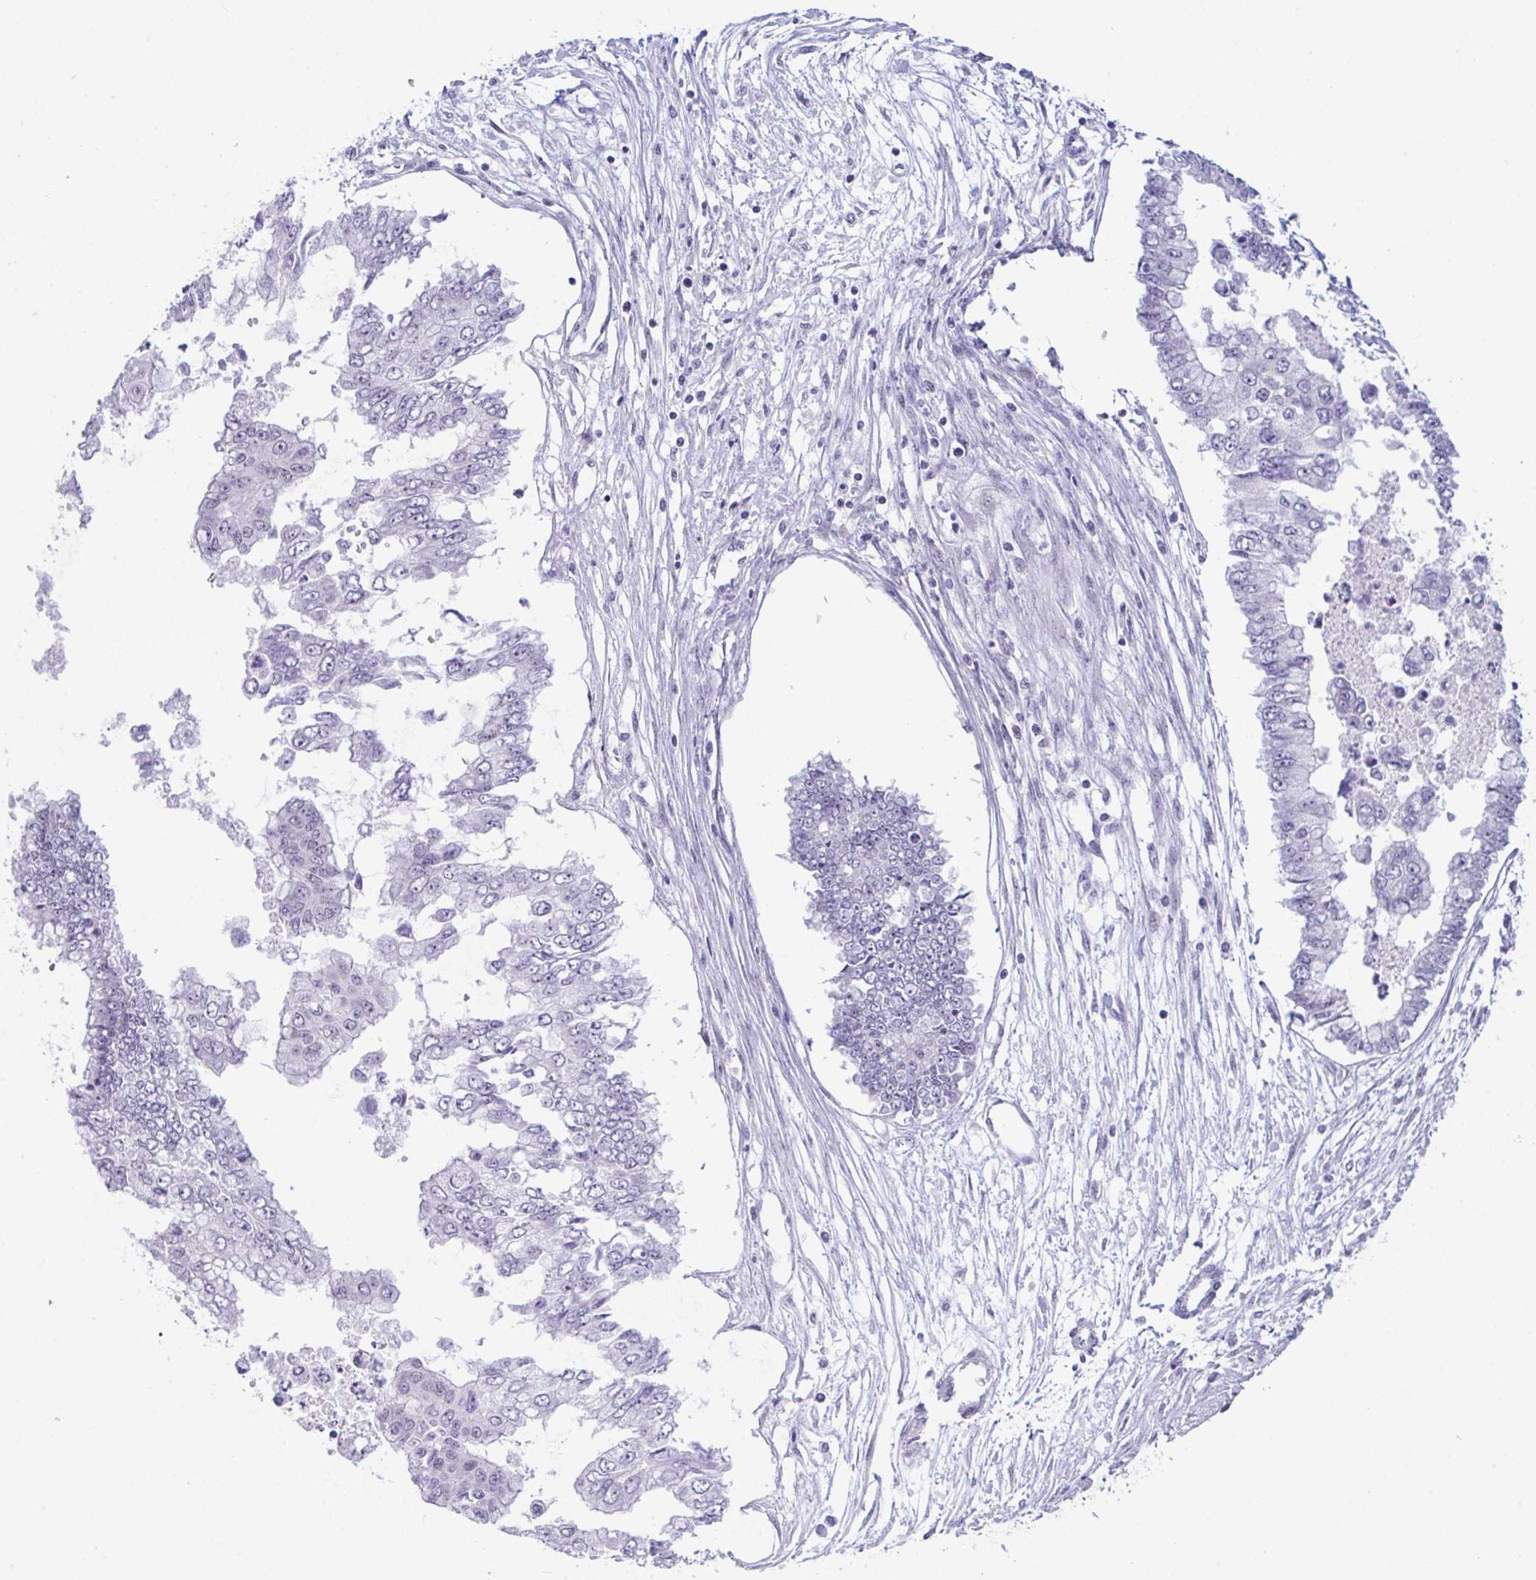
{"staining": {"intensity": "negative", "quantity": "none", "location": "none"}, "tissue": "ovarian cancer", "cell_type": "Tumor cells", "image_type": "cancer", "snomed": [{"axis": "morphology", "description": "Cystadenocarcinoma, mucinous, NOS"}, {"axis": "topography", "description": "Ovary"}], "caption": "This is a histopathology image of immunohistochemistry (IHC) staining of ovarian cancer (mucinous cystadenocarcinoma), which shows no expression in tumor cells.", "gene": "USP35", "patient": {"sex": "female", "age": 72}}